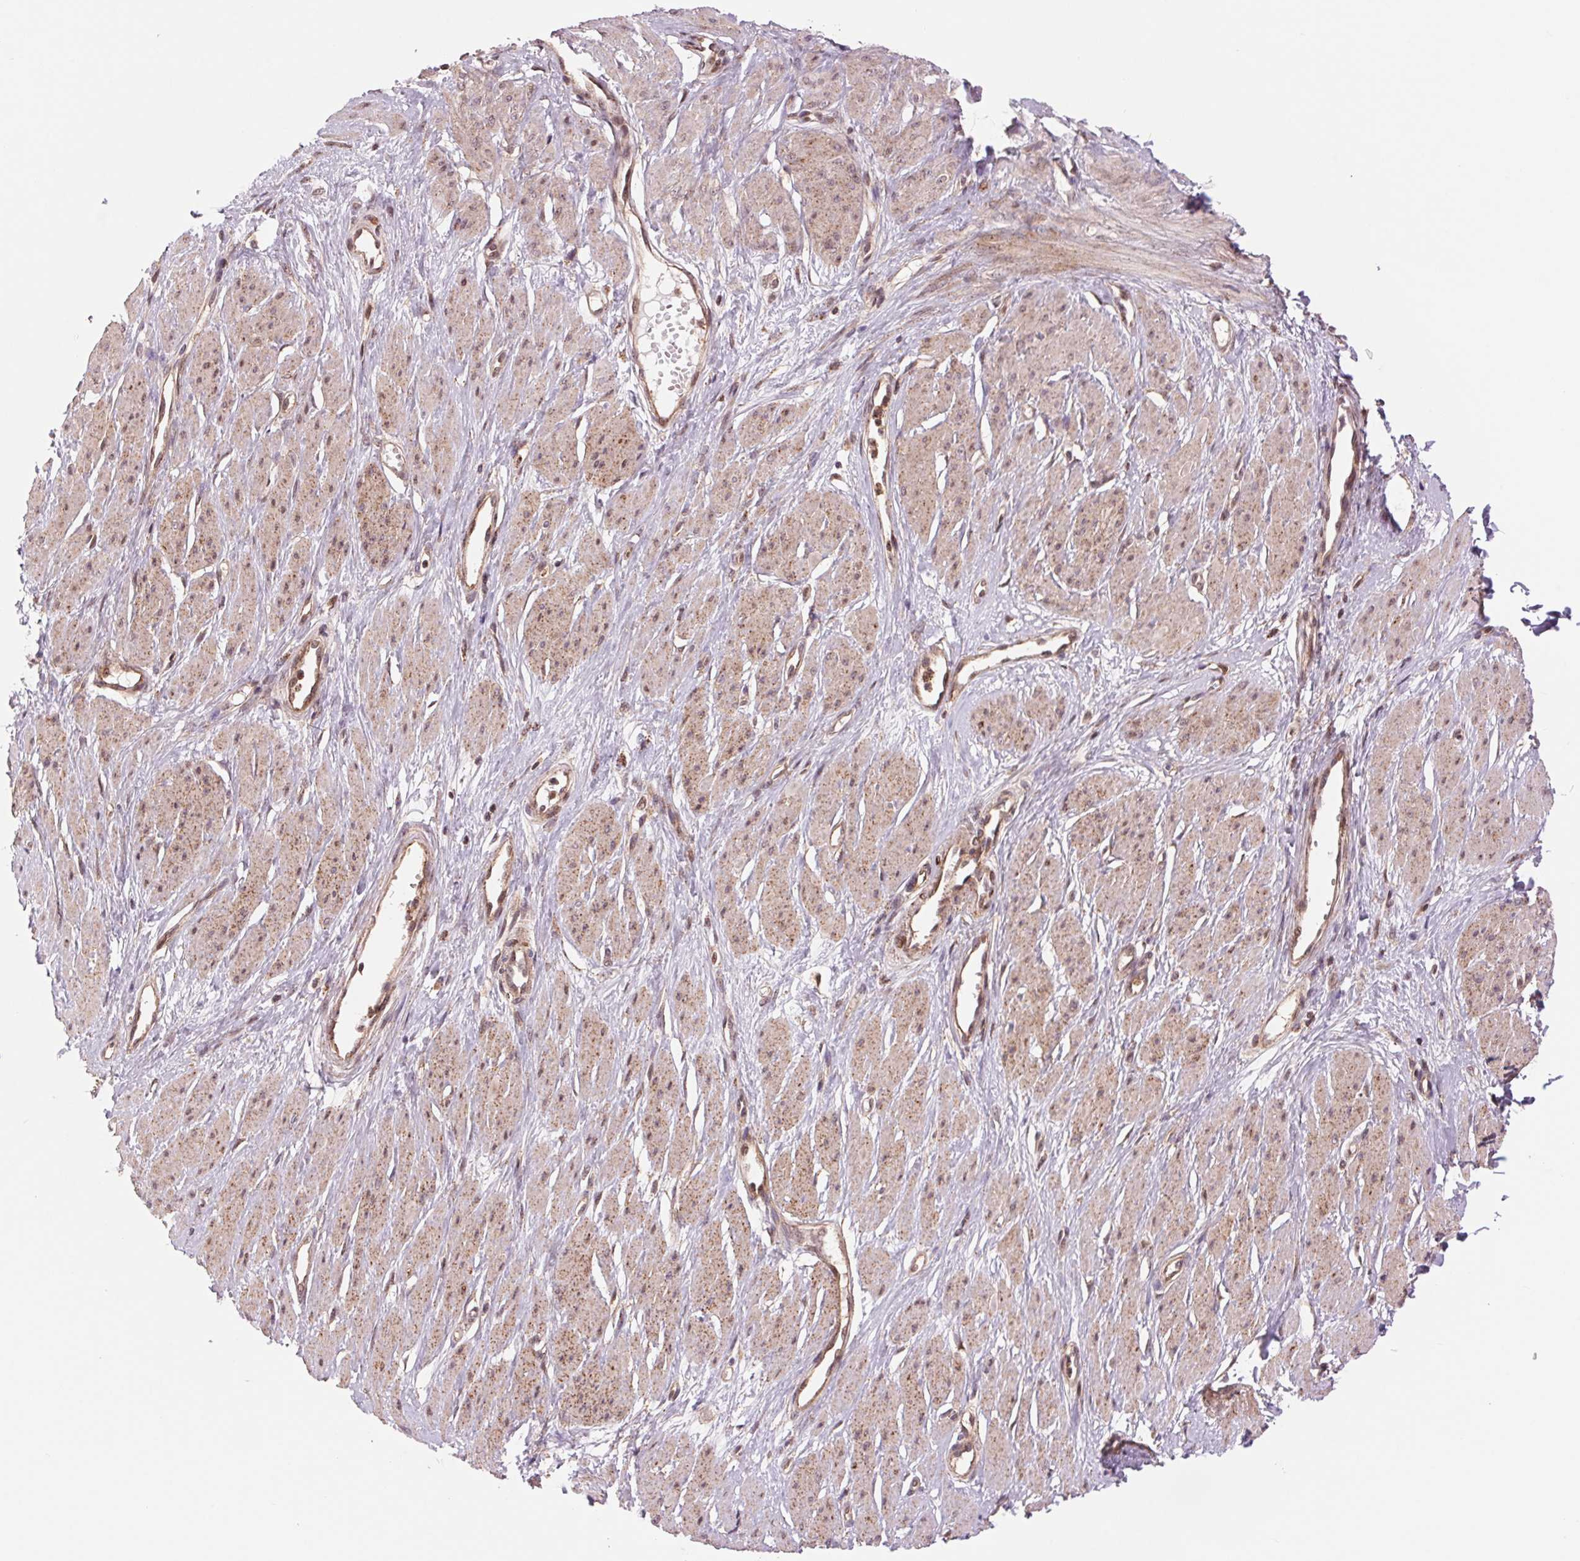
{"staining": {"intensity": "weak", "quantity": "25%-75%", "location": "cytoplasmic/membranous"}, "tissue": "smooth muscle", "cell_type": "Smooth muscle cells", "image_type": "normal", "snomed": [{"axis": "morphology", "description": "Normal tissue, NOS"}, {"axis": "topography", "description": "Smooth muscle"}, {"axis": "topography", "description": "Uterus"}], "caption": "Immunohistochemical staining of unremarkable smooth muscle demonstrates low levels of weak cytoplasmic/membranous positivity in about 25%-75% of smooth muscle cells. The protein of interest is stained brown, and the nuclei are stained in blue (DAB (3,3'-diaminobenzidine) IHC with brightfield microscopy, high magnification).", "gene": "CHMP4B", "patient": {"sex": "female", "age": 39}}